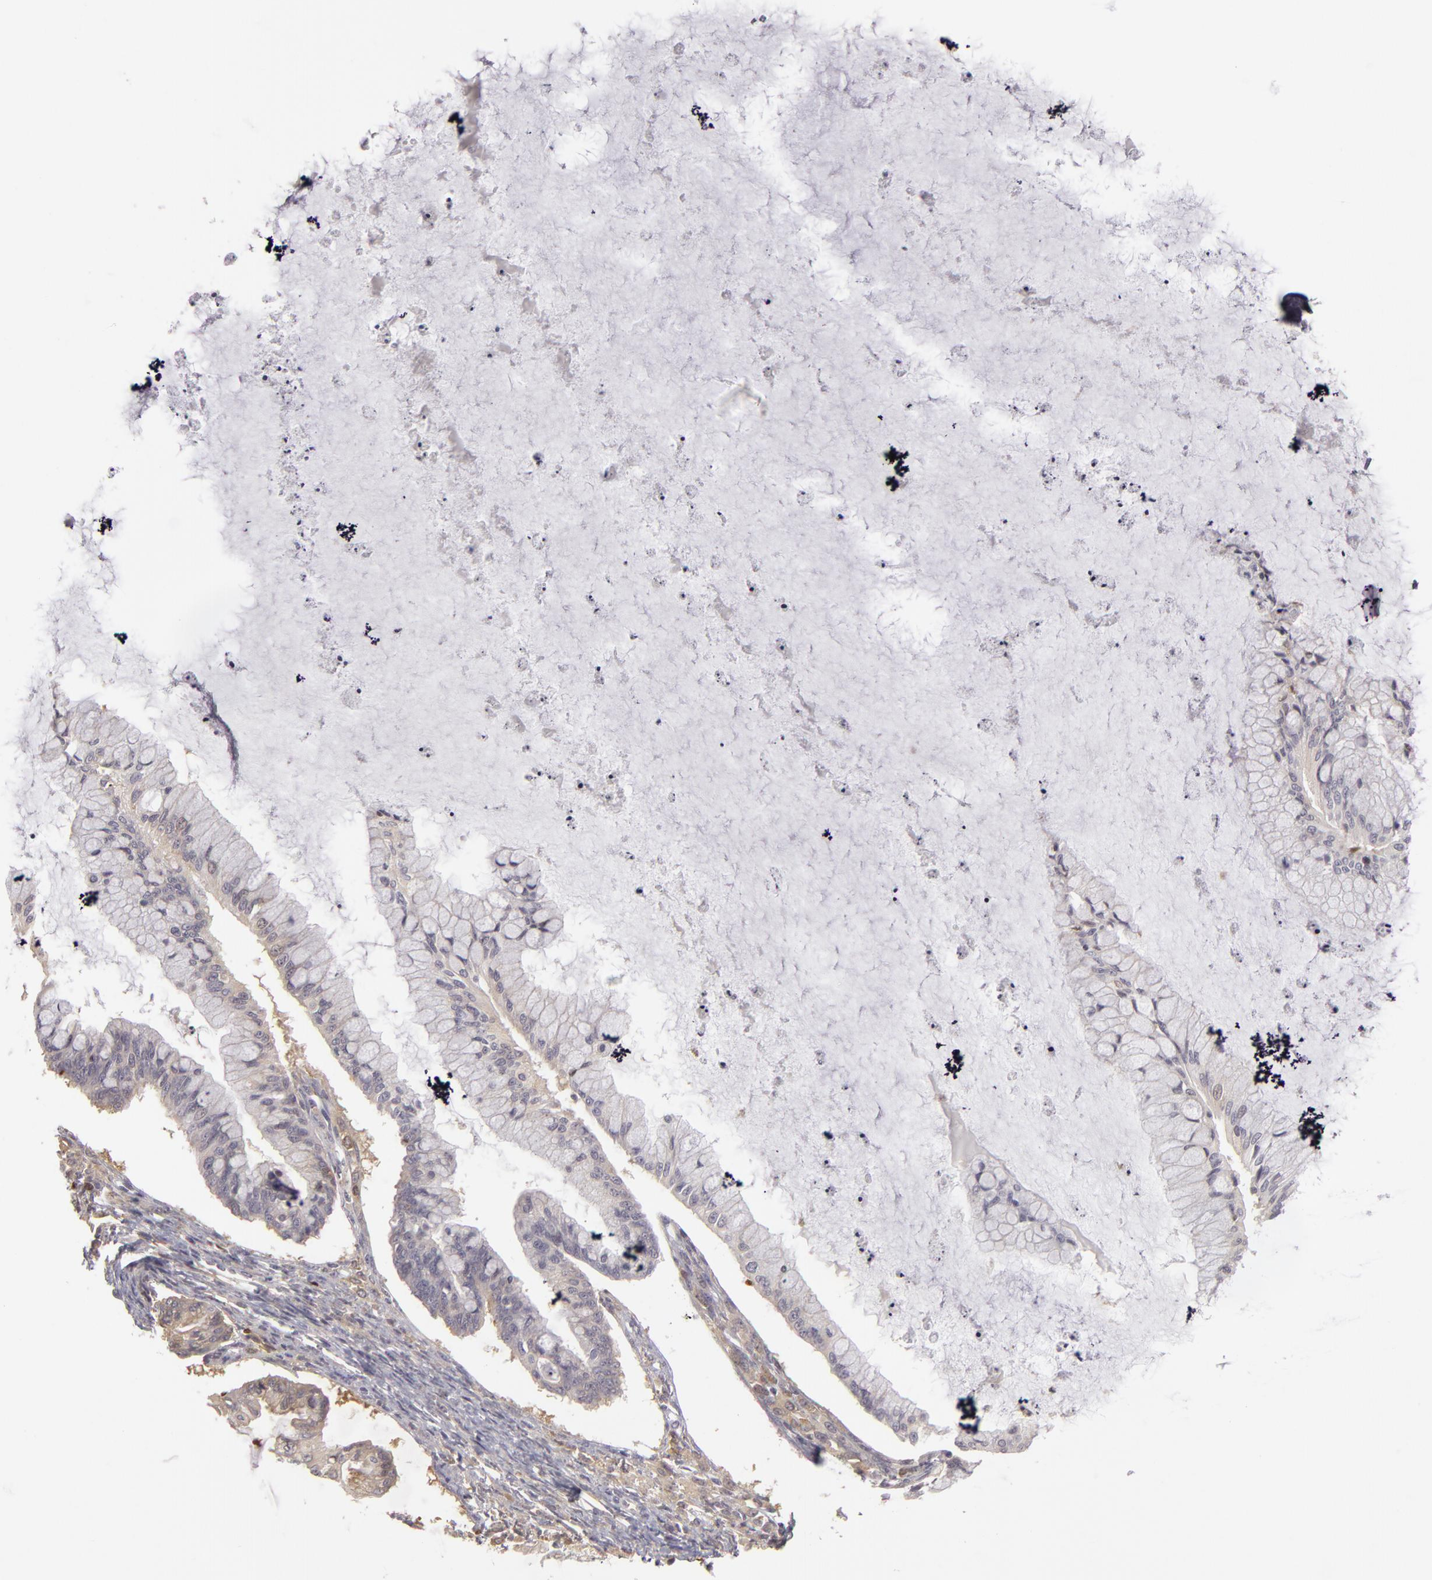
{"staining": {"intensity": "negative", "quantity": "none", "location": "none"}, "tissue": "ovarian cancer", "cell_type": "Tumor cells", "image_type": "cancer", "snomed": [{"axis": "morphology", "description": "Cystadenocarcinoma, mucinous, NOS"}, {"axis": "topography", "description": "Ovary"}], "caption": "The image demonstrates no significant positivity in tumor cells of ovarian cancer.", "gene": "GNPDA1", "patient": {"sex": "female", "age": 57}}